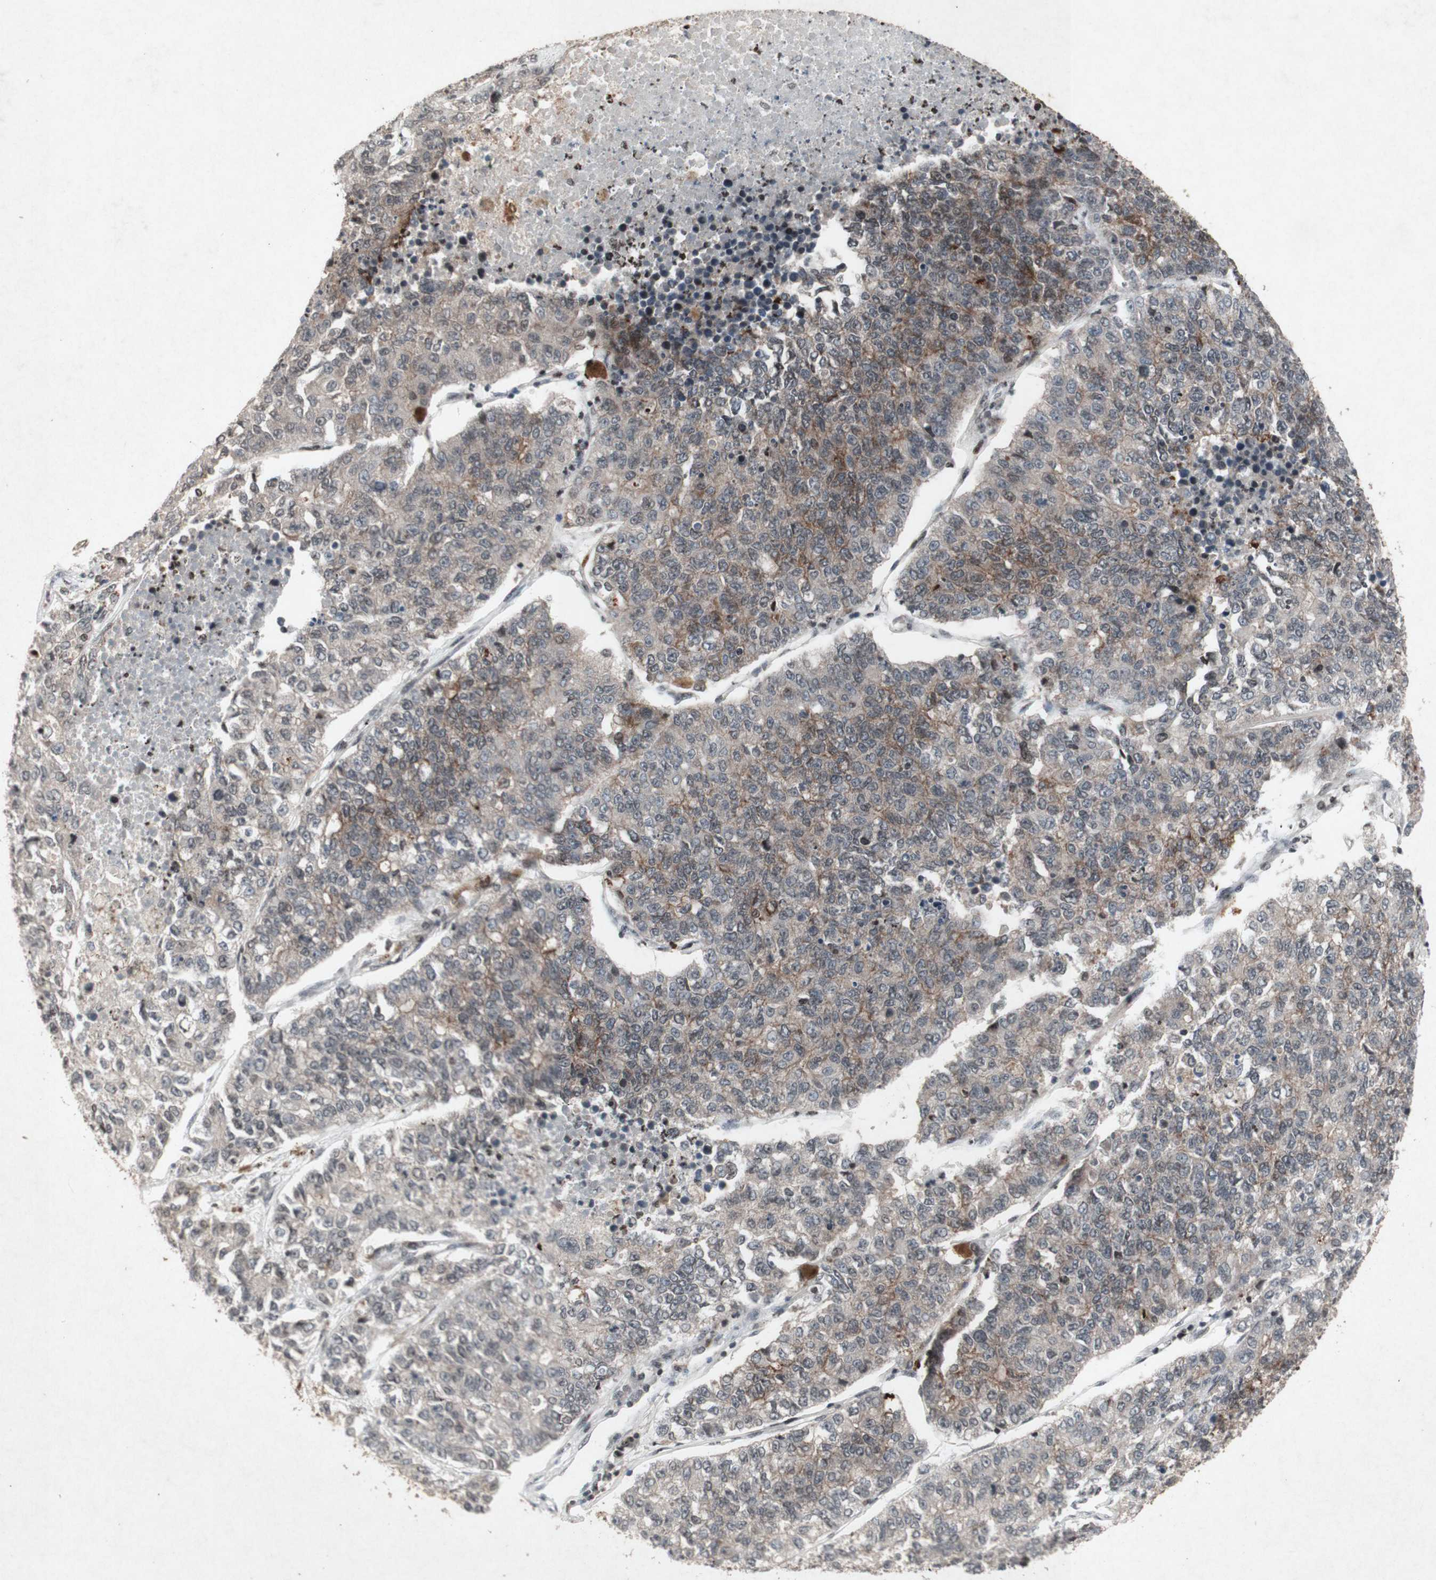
{"staining": {"intensity": "weak", "quantity": "25%-75%", "location": "cytoplasmic/membranous"}, "tissue": "lung cancer", "cell_type": "Tumor cells", "image_type": "cancer", "snomed": [{"axis": "morphology", "description": "Adenocarcinoma, NOS"}, {"axis": "topography", "description": "Lung"}], "caption": "A brown stain shows weak cytoplasmic/membranous positivity of a protein in human lung cancer tumor cells.", "gene": "PLXNA1", "patient": {"sex": "male", "age": 49}}